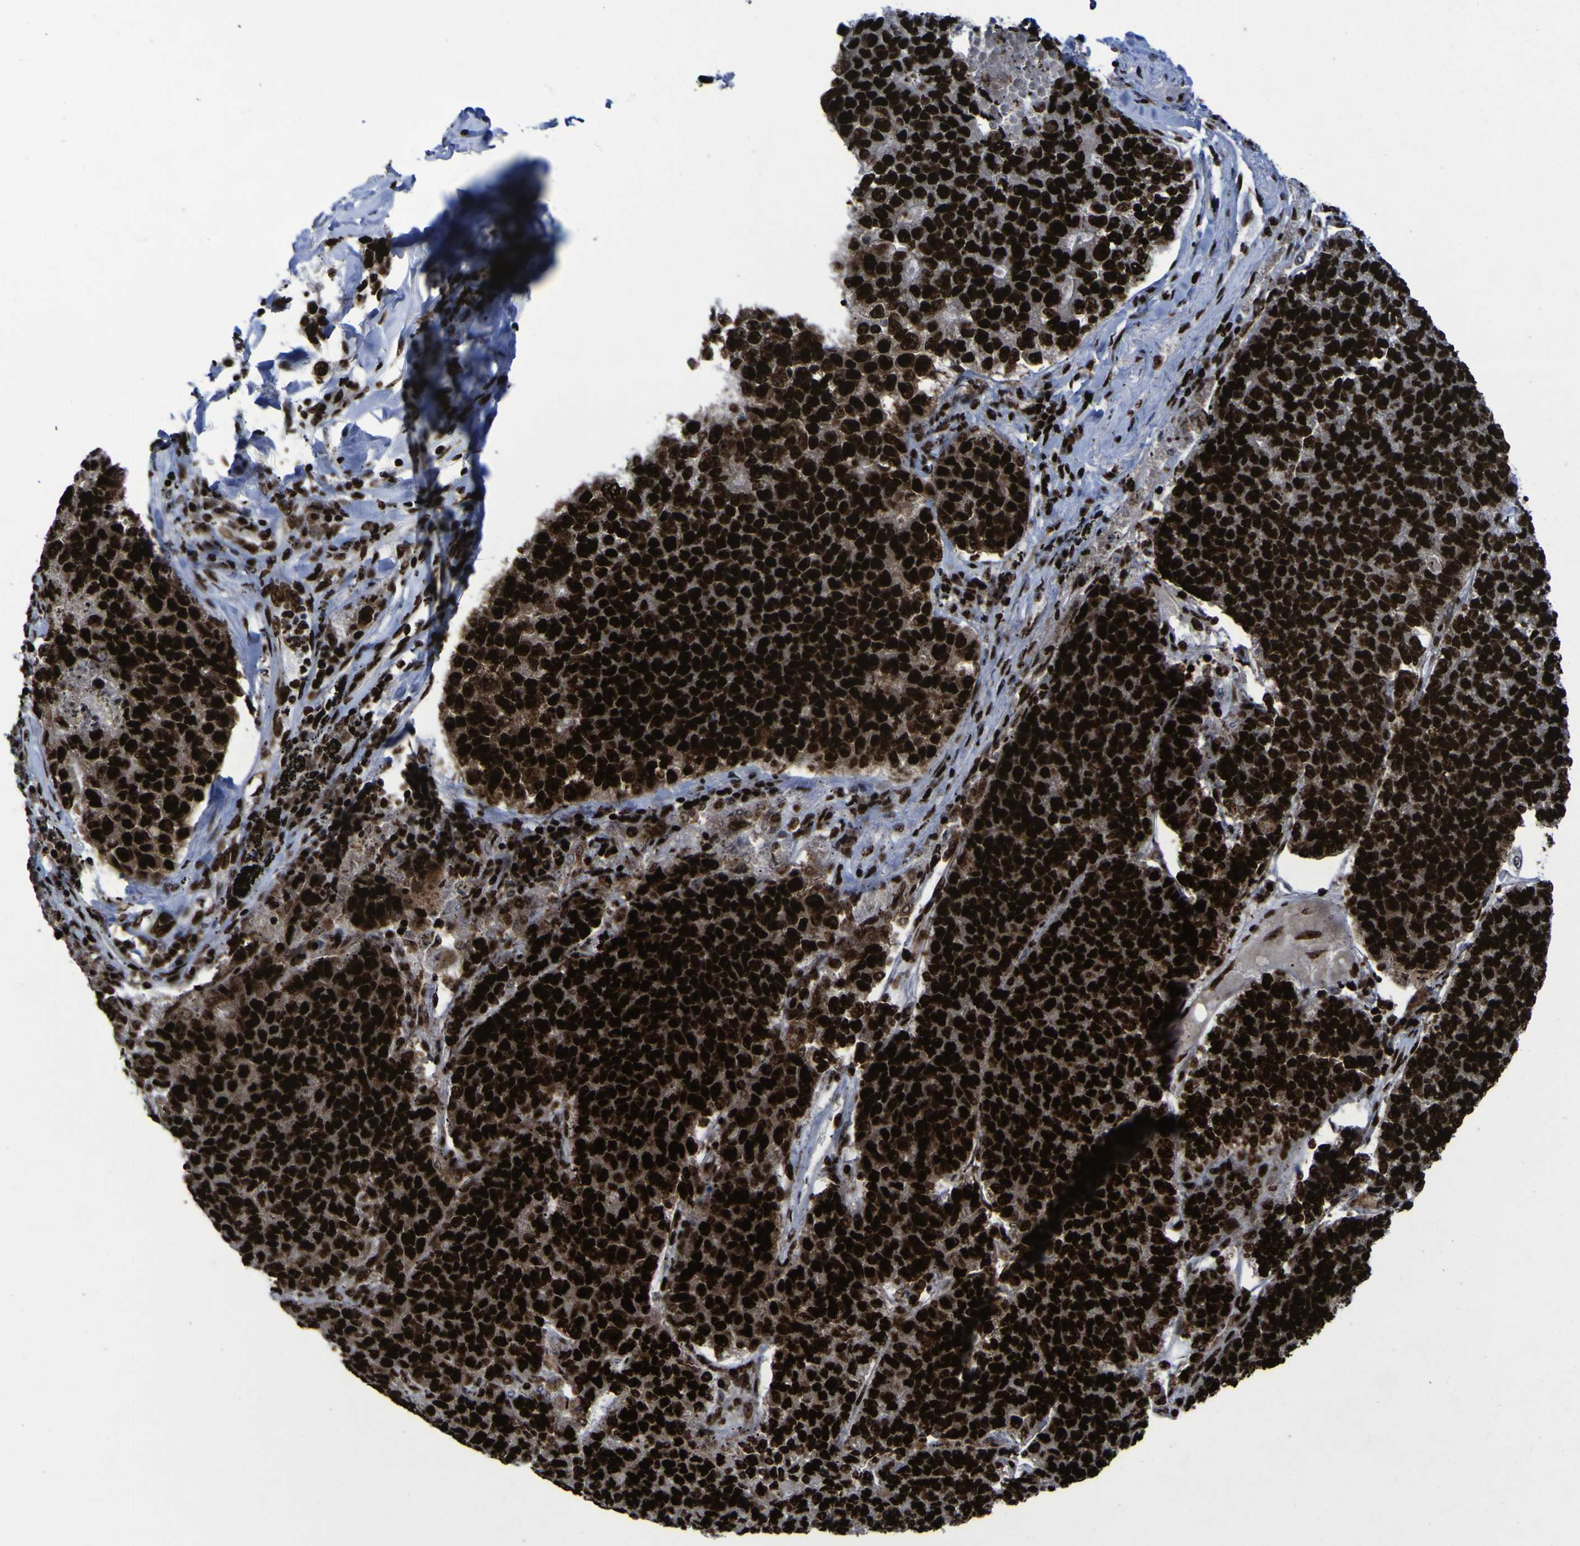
{"staining": {"intensity": "strong", "quantity": ">75%", "location": "nuclear"}, "tissue": "lung cancer", "cell_type": "Tumor cells", "image_type": "cancer", "snomed": [{"axis": "morphology", "description": "Adenocarcinoma, NOS"}, {"axis": "topography", "description": "Lung"}], "caption": "IHC histopathology image of neoplastic tissue: adenocarcinoma (lung) stained using immunohistochemistry (IHC) shows high levels of strong protein expression localized specifically in the nuclear of tumor cells, appearing as a nuclear brown color.", "gene": "NPM1", "patient": {"sex": "male", "age": 49}}